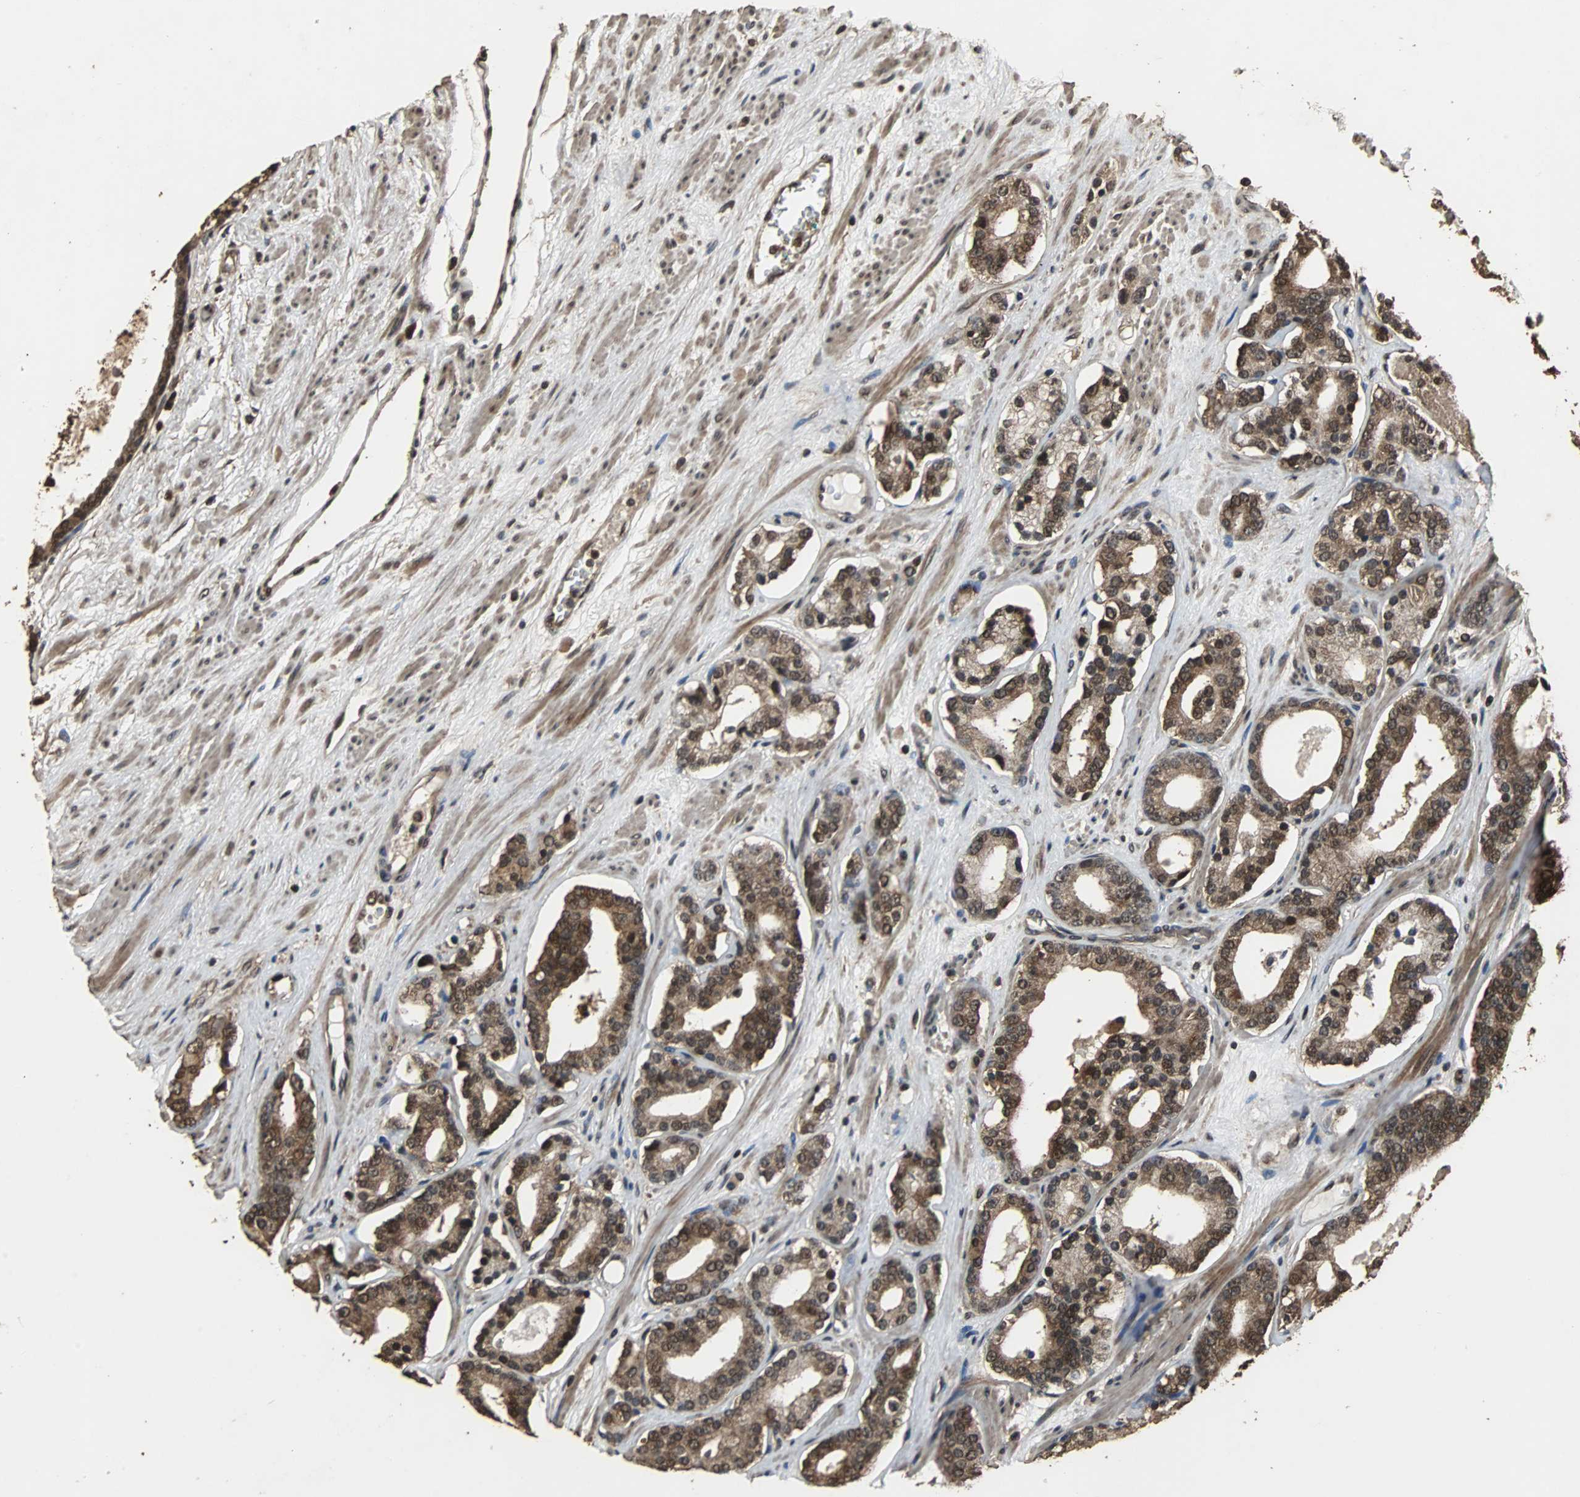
{"staining": {"intensity": "strong", "quantity": ">75%", "location": "cytoplasmic/membranous,nuclear"}, "tissue": "prostate cancer", "cell_type": "Tumor cells", "image_type": "cancer", "snomed": [{"axis": "morphology", "description": "Adenocarcinoma, Low grade"}, {"axis": "topography", "description": "Prostate"}], "caption": "Strong cytoplasmic/membranous and nuclear protein expression is identified in approximately >75% of tumor cells in prostate cancer (low-grade adenocarcinoma).", "gene": "ZNF18", "patient": {"sex": "male", "age": 63}}